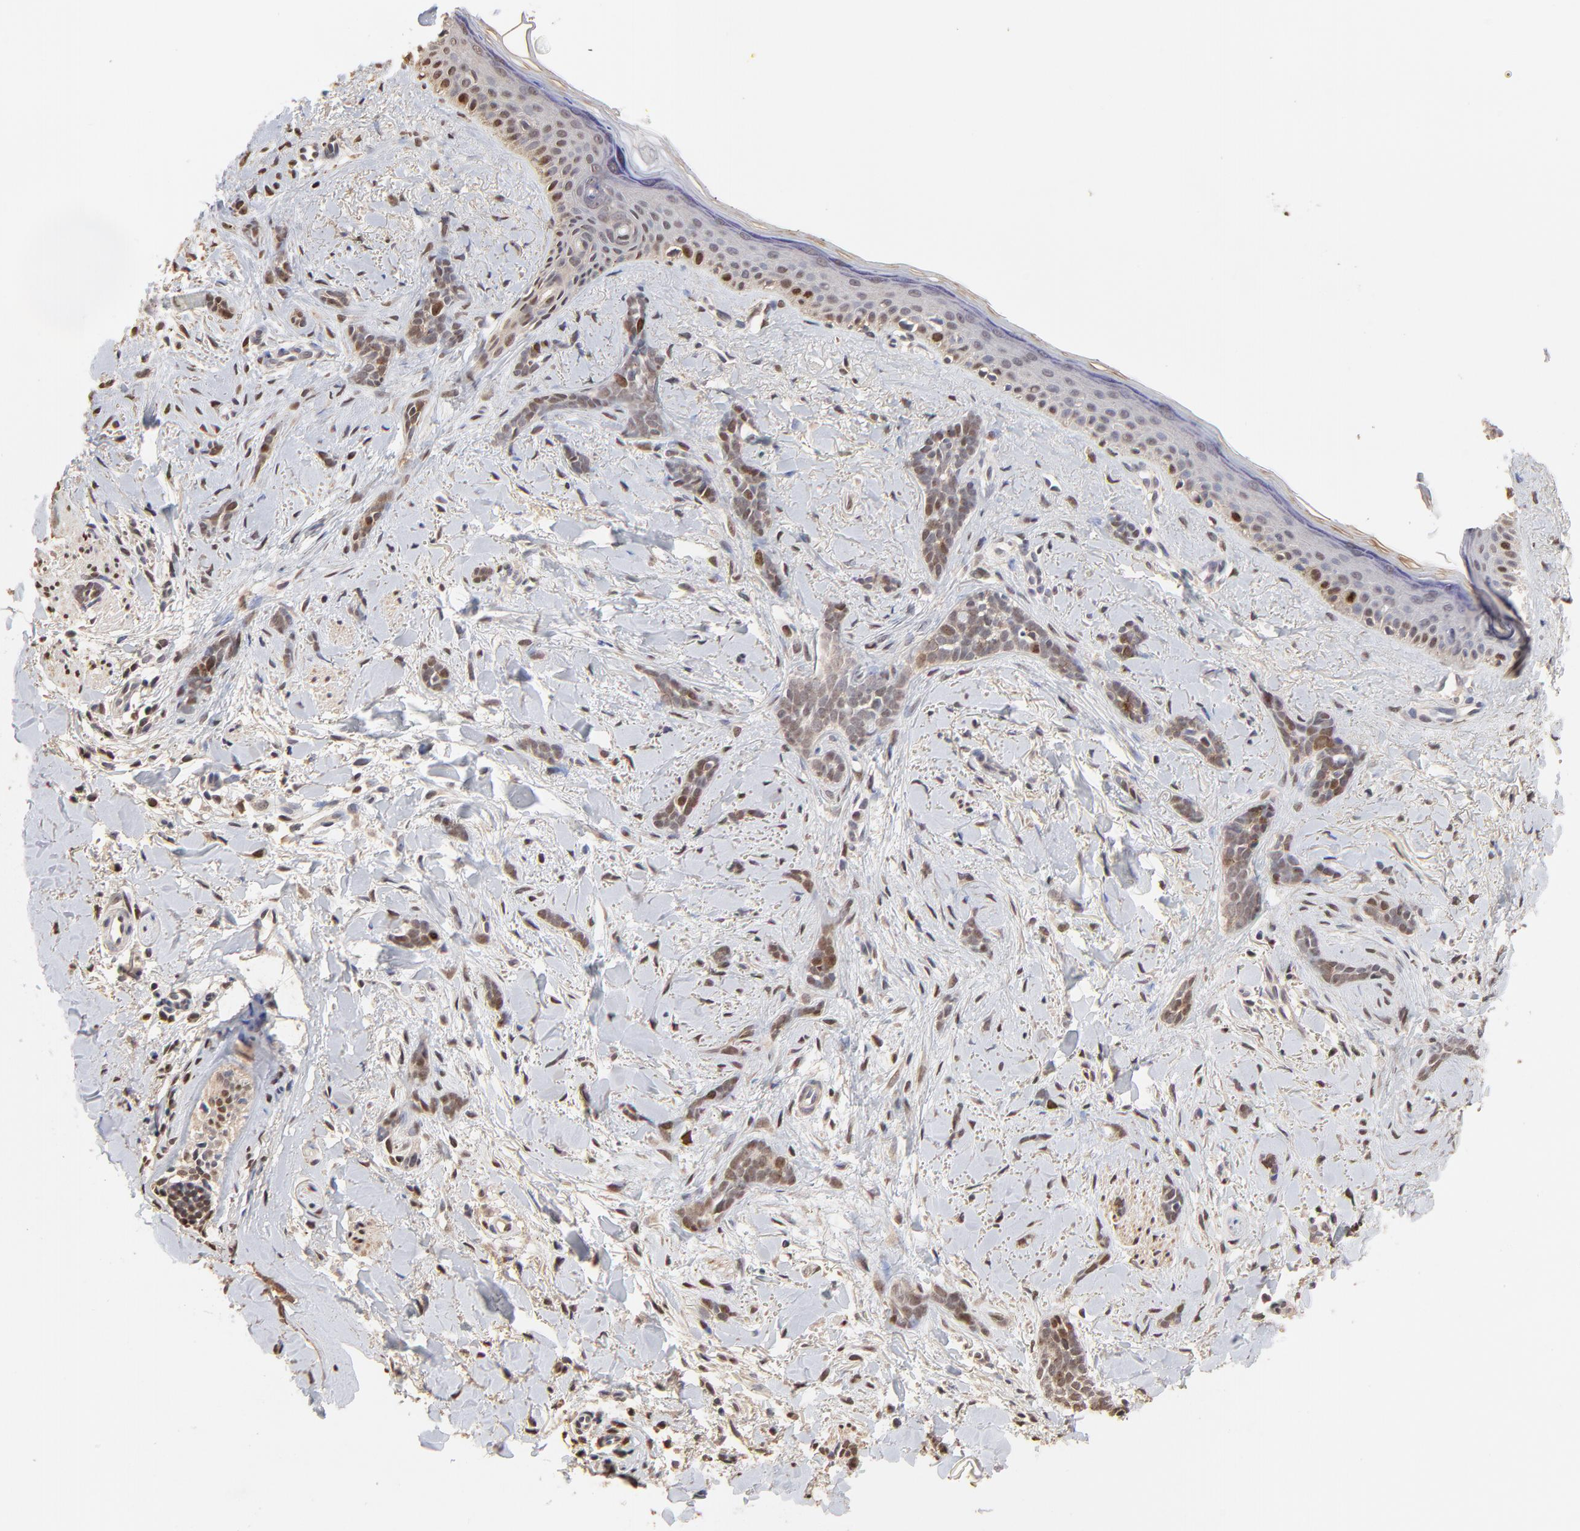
{"staining": {"intensity": "moderate", "quantity": "25%-75%", "location": "nuclear"}, "tissue": "skin cancer", "cell_type": "Tumor cells", "image_type": "cancer", "snomed": [{"axis": "morphology", "description": "Basal cell carcinoma"}, {"axis": "topography", "description": "Skin"}], "caption": "Approximately 25%-75% of tumor cells in human skin cancer (basal cell carcinoma) display moderate nuclear protein expression as visualized by brown immunohistochemical staining.", "gene": "BIRC5", "patient": {"sex": "female", "age": 37}}